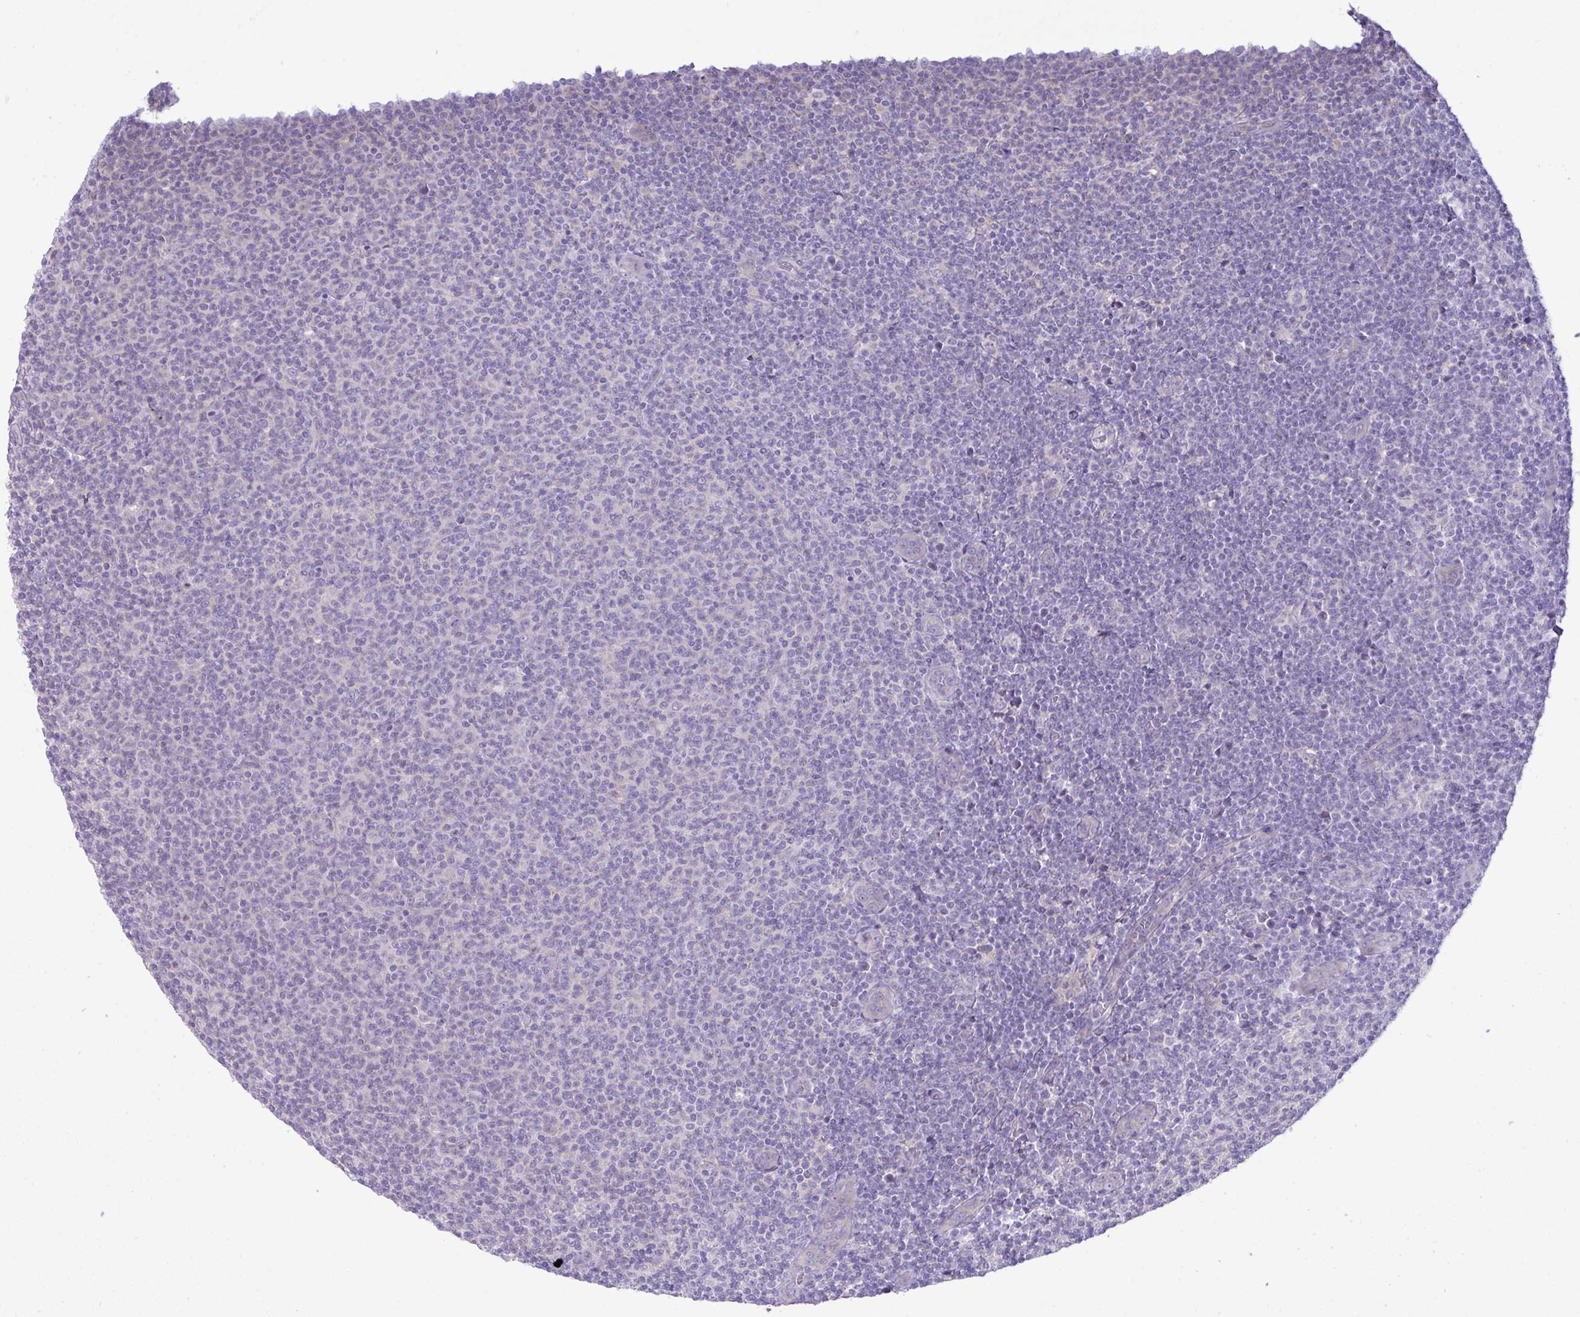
{"staining": {"intensity": "negative", "quantity": "none", "location": "none"}, "tissue": "lymphoma", "cell_type": "Tumor cells", "image_type": "cancer", "snomed": [{"axis": "morphology", "description": "Malignant lymphoma, non-Hodgkin's type, Low grade"}, {"axis": "topography", "description": "Lymph node"}], "caption": "A high-resolution micrograph shows IHC staining of lymphoma, which demonstrates no significant staining in tumor cells. (DAB immunohistochemistry (IHC) visualized using brightfield microscopy, high magnification).", "gene": "OR4P4", "patient": {"sex": "male", "age": 66}}